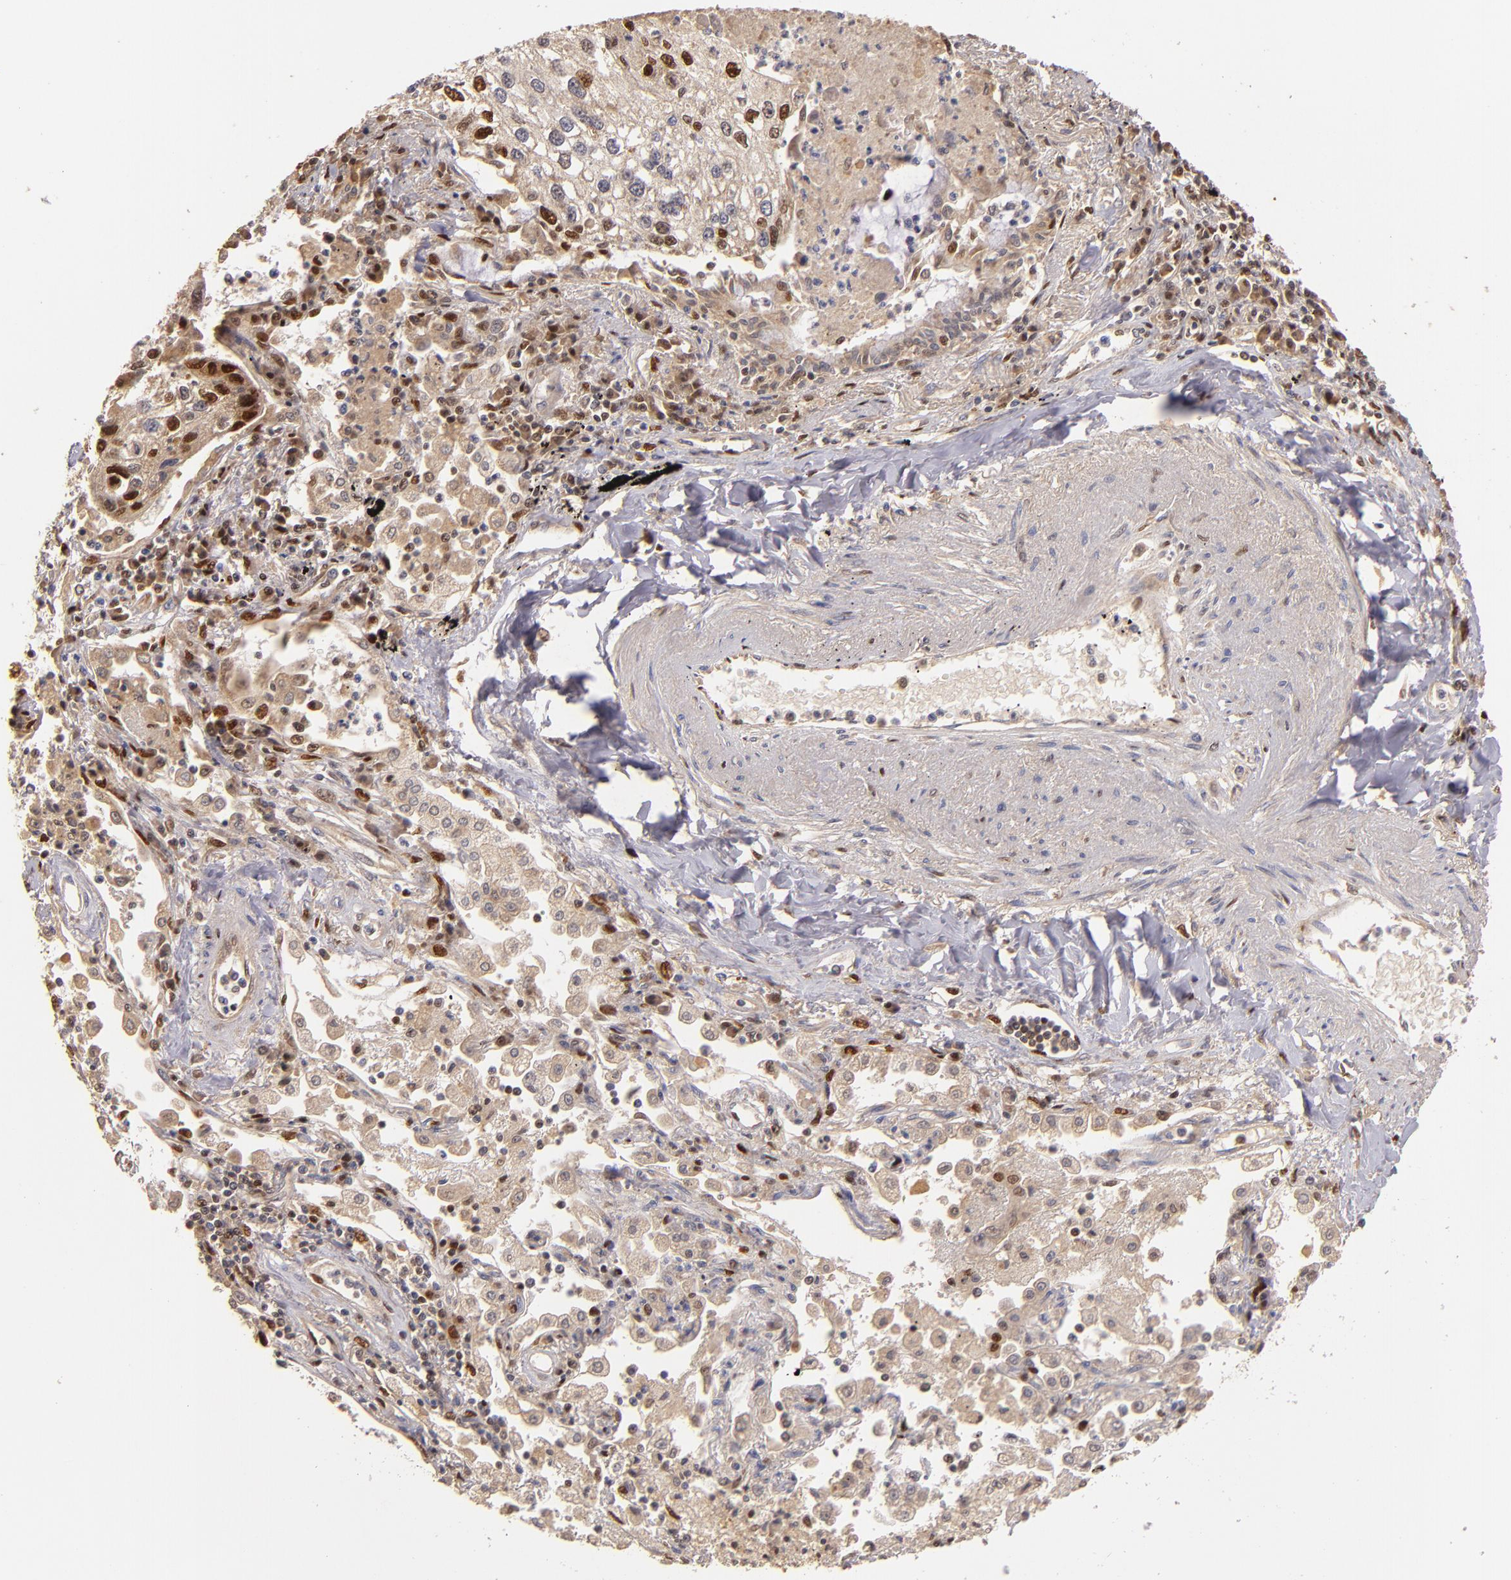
{"staining": {"intensity": "weak", "quantity": ">75%", "location": "cytoplasmic/membranous"}, "tissue": "lung cancer", "cell_type": "Tumor cells", "image_type": "cancer", "snomed": [{"axis": "morphology", "description": "Squamous cell carcinoma, NOS"}, {"axis": "topography", "description": "Lung"}], "caption": "A photomicrograph showing weak cytoplasmic/membranous positivity in about >75% of tumor cells in squamous cell carcinoma (lung), as visualized by brown immunohistochemical staining.", "gene": "UPF3B", "patient": {"sex": "male", "age": 75}}